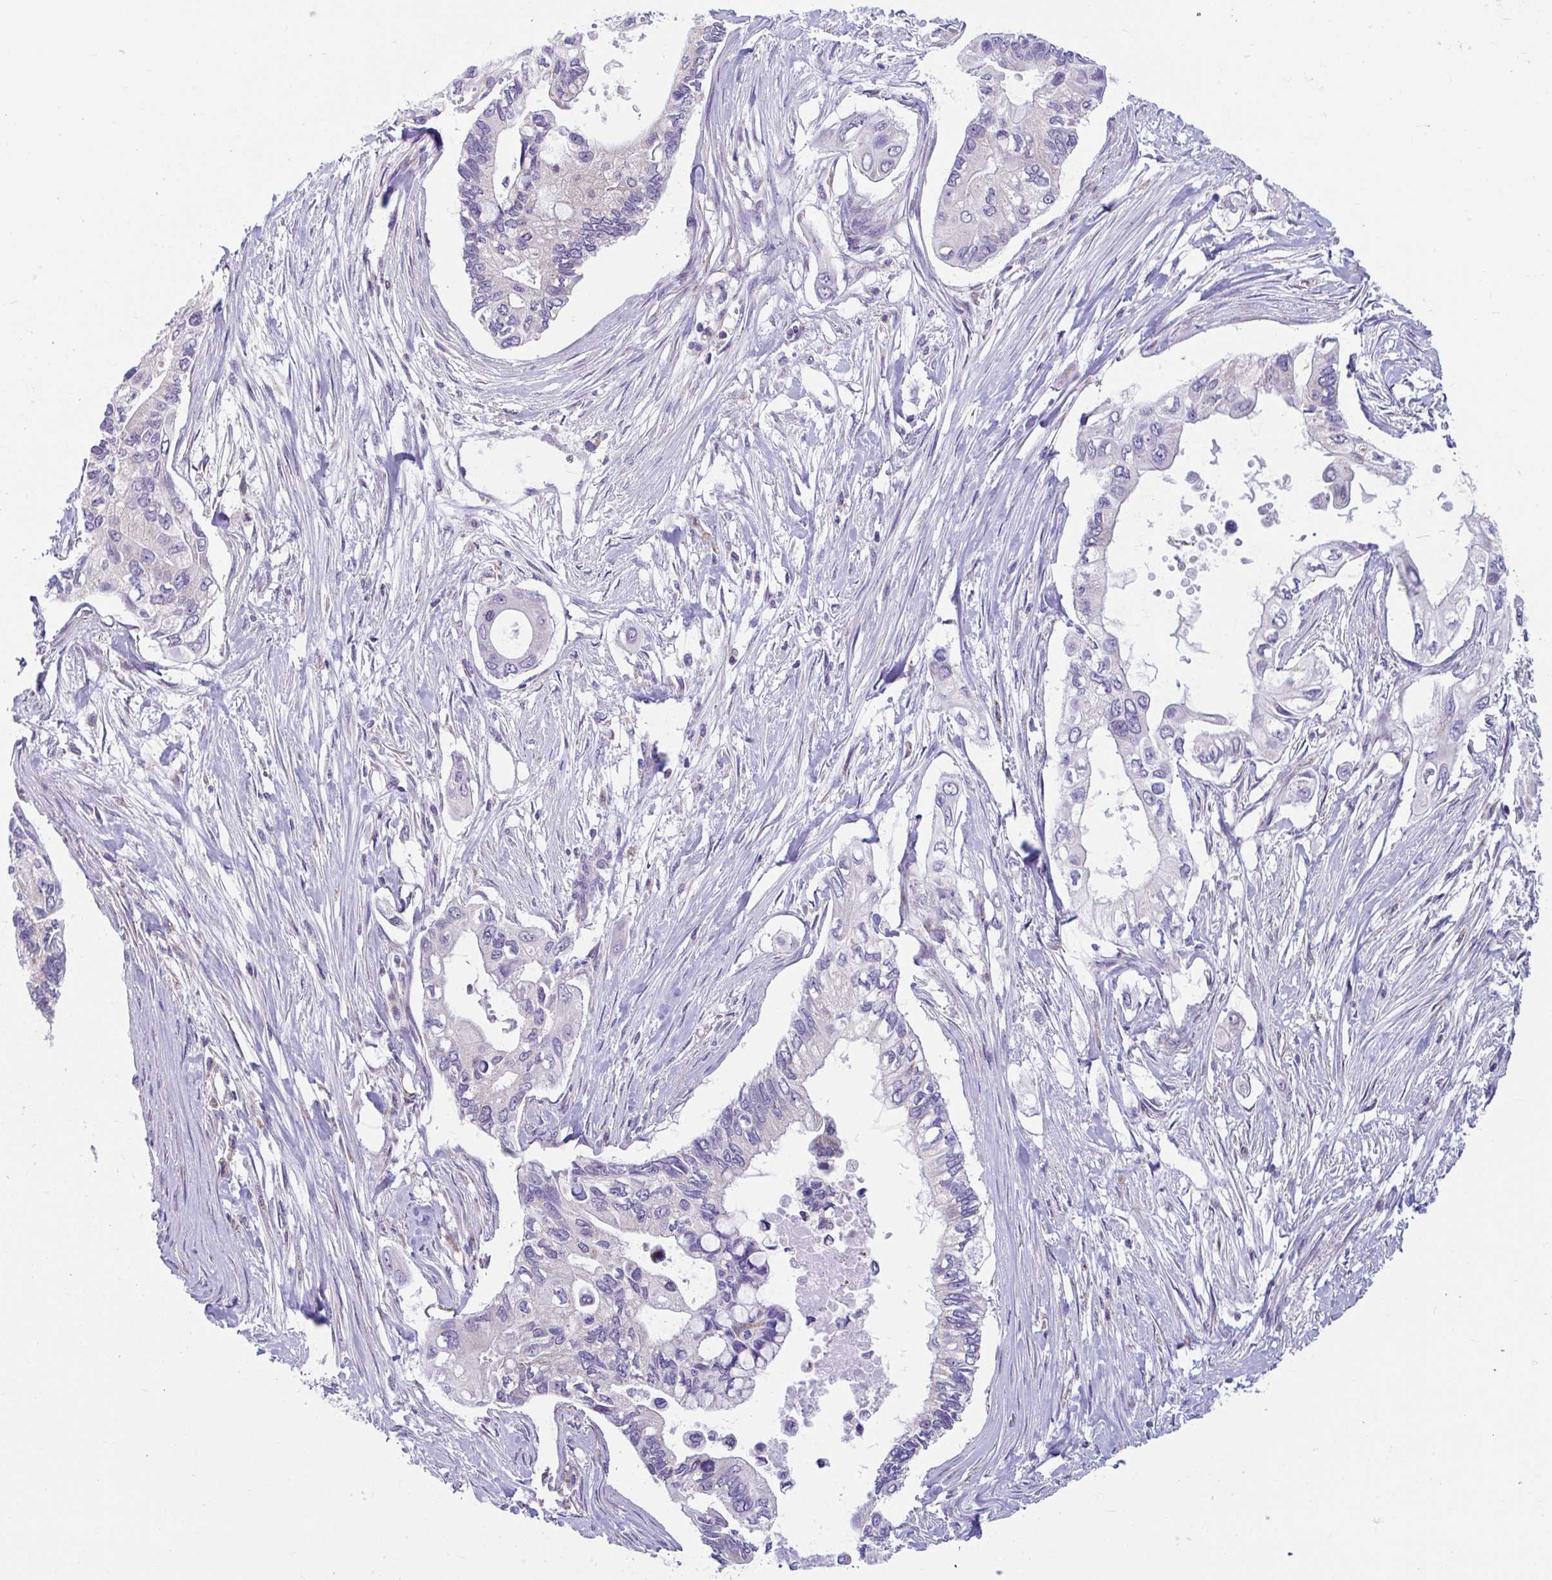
{"staining": {"intensity": "negative", "quantity": "none", "location": "none"}, "tissue": "pancreatic cancer", "cell_type": "Tumor cells", "image_type": "cancer", "snomed": [{"axis": "morphology", "description": "Adenocarcinoma, NOS"}, {"axis": "topography", "description": "Pancreas"}], "caption": "An image of pancreatic cancer stained for a protein shows no brown staining in tumor cells.", "gene": "OR13A1", "patient": {"sex": "female", "age": 63}}